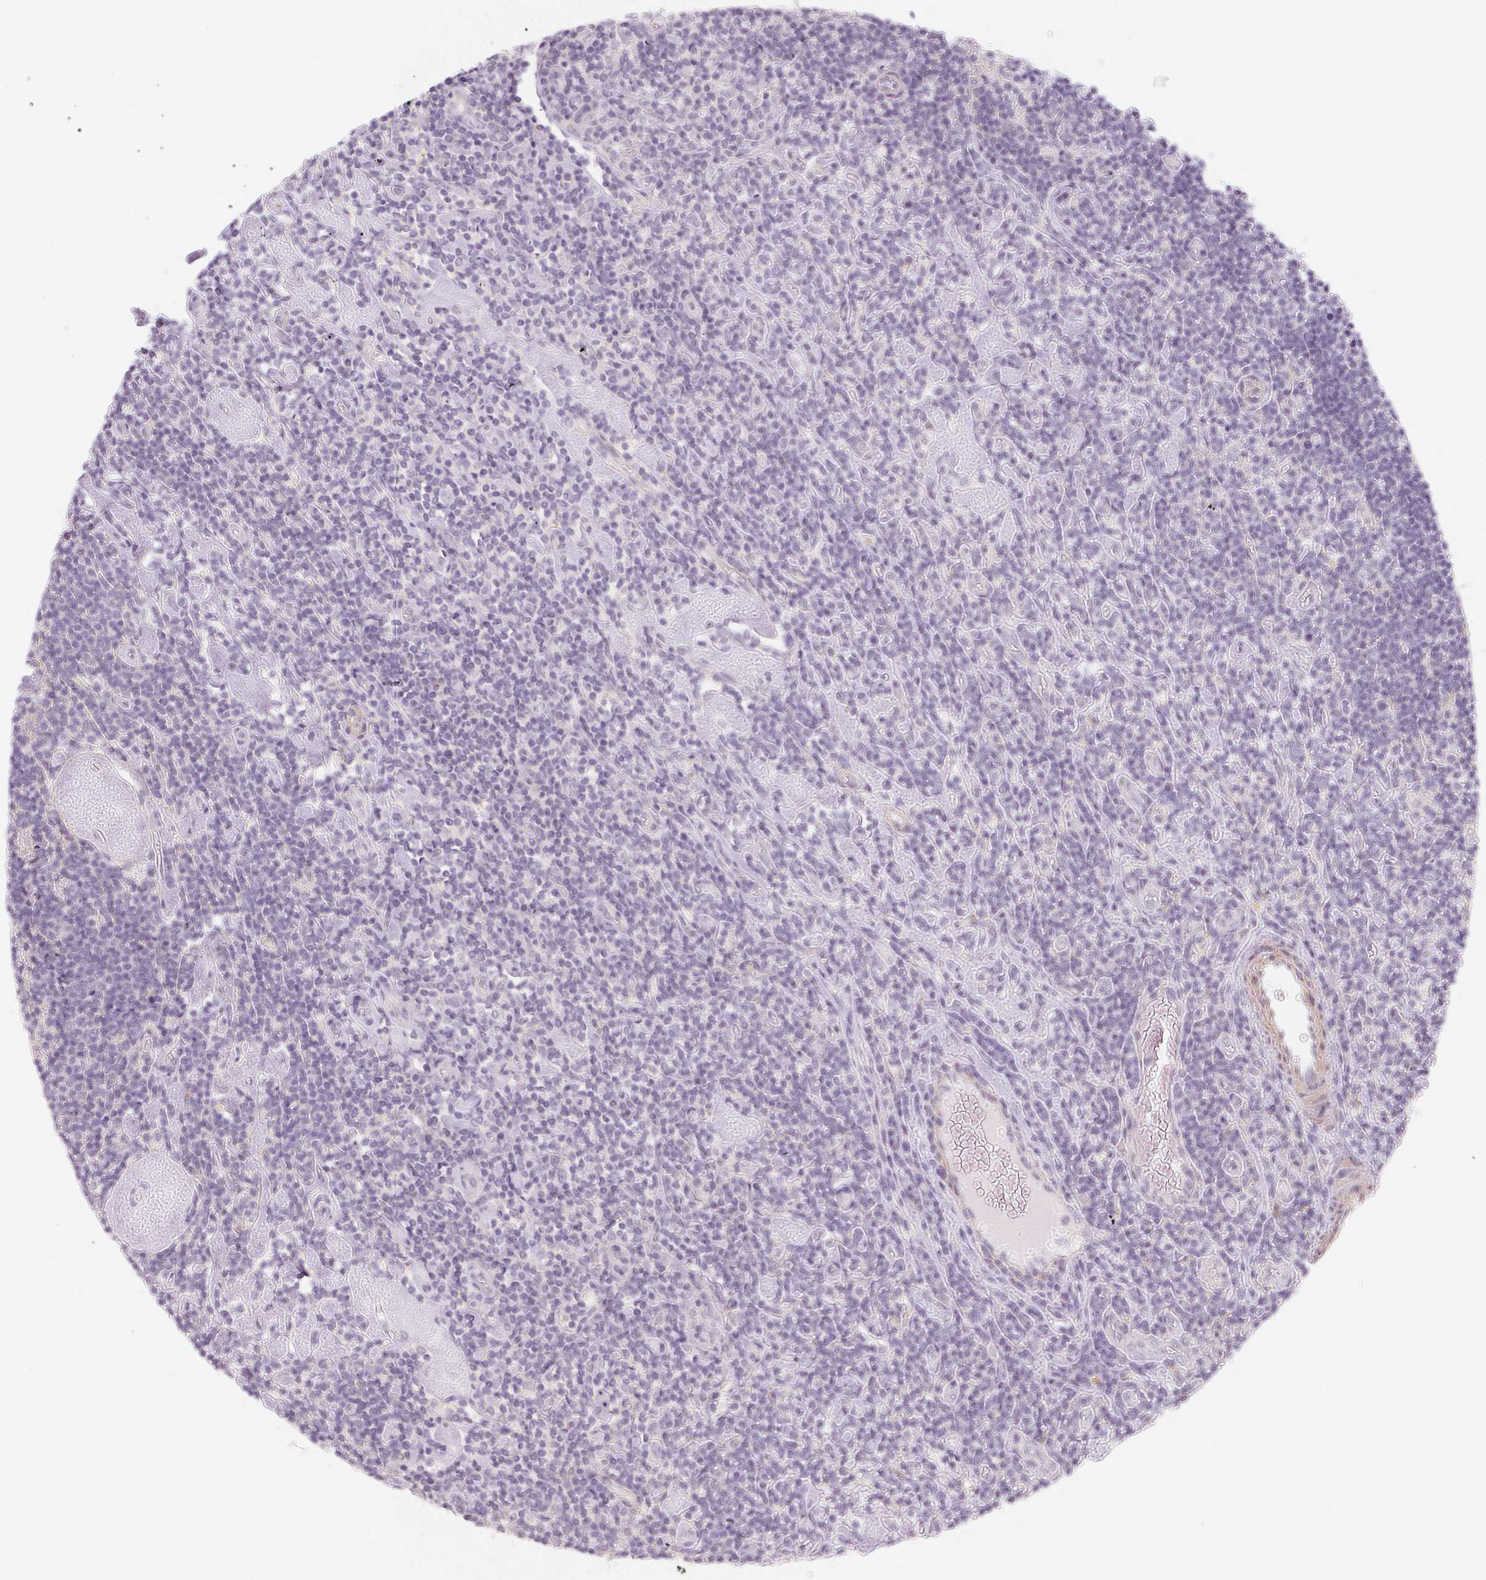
{"staining": {"intensity": "negative", "quantity": "none", "location": "none"}, "tissue": "lymphoma", "cell_type": "Tumor cells", "image_type": "cancer", "snomed": [{"axis": "morphology", "description": "Hodgkin's disease, NOS"}, {"axis": "topography", "description": "Lymph node"}], "caption": "The immunohistochemistry (IHC) photomicrograph has no significant positivity in tumor cells of Hodgkin's disease tissue.", "gene": "LRRC23", "patient": {"sex": "male", "age": 40}}